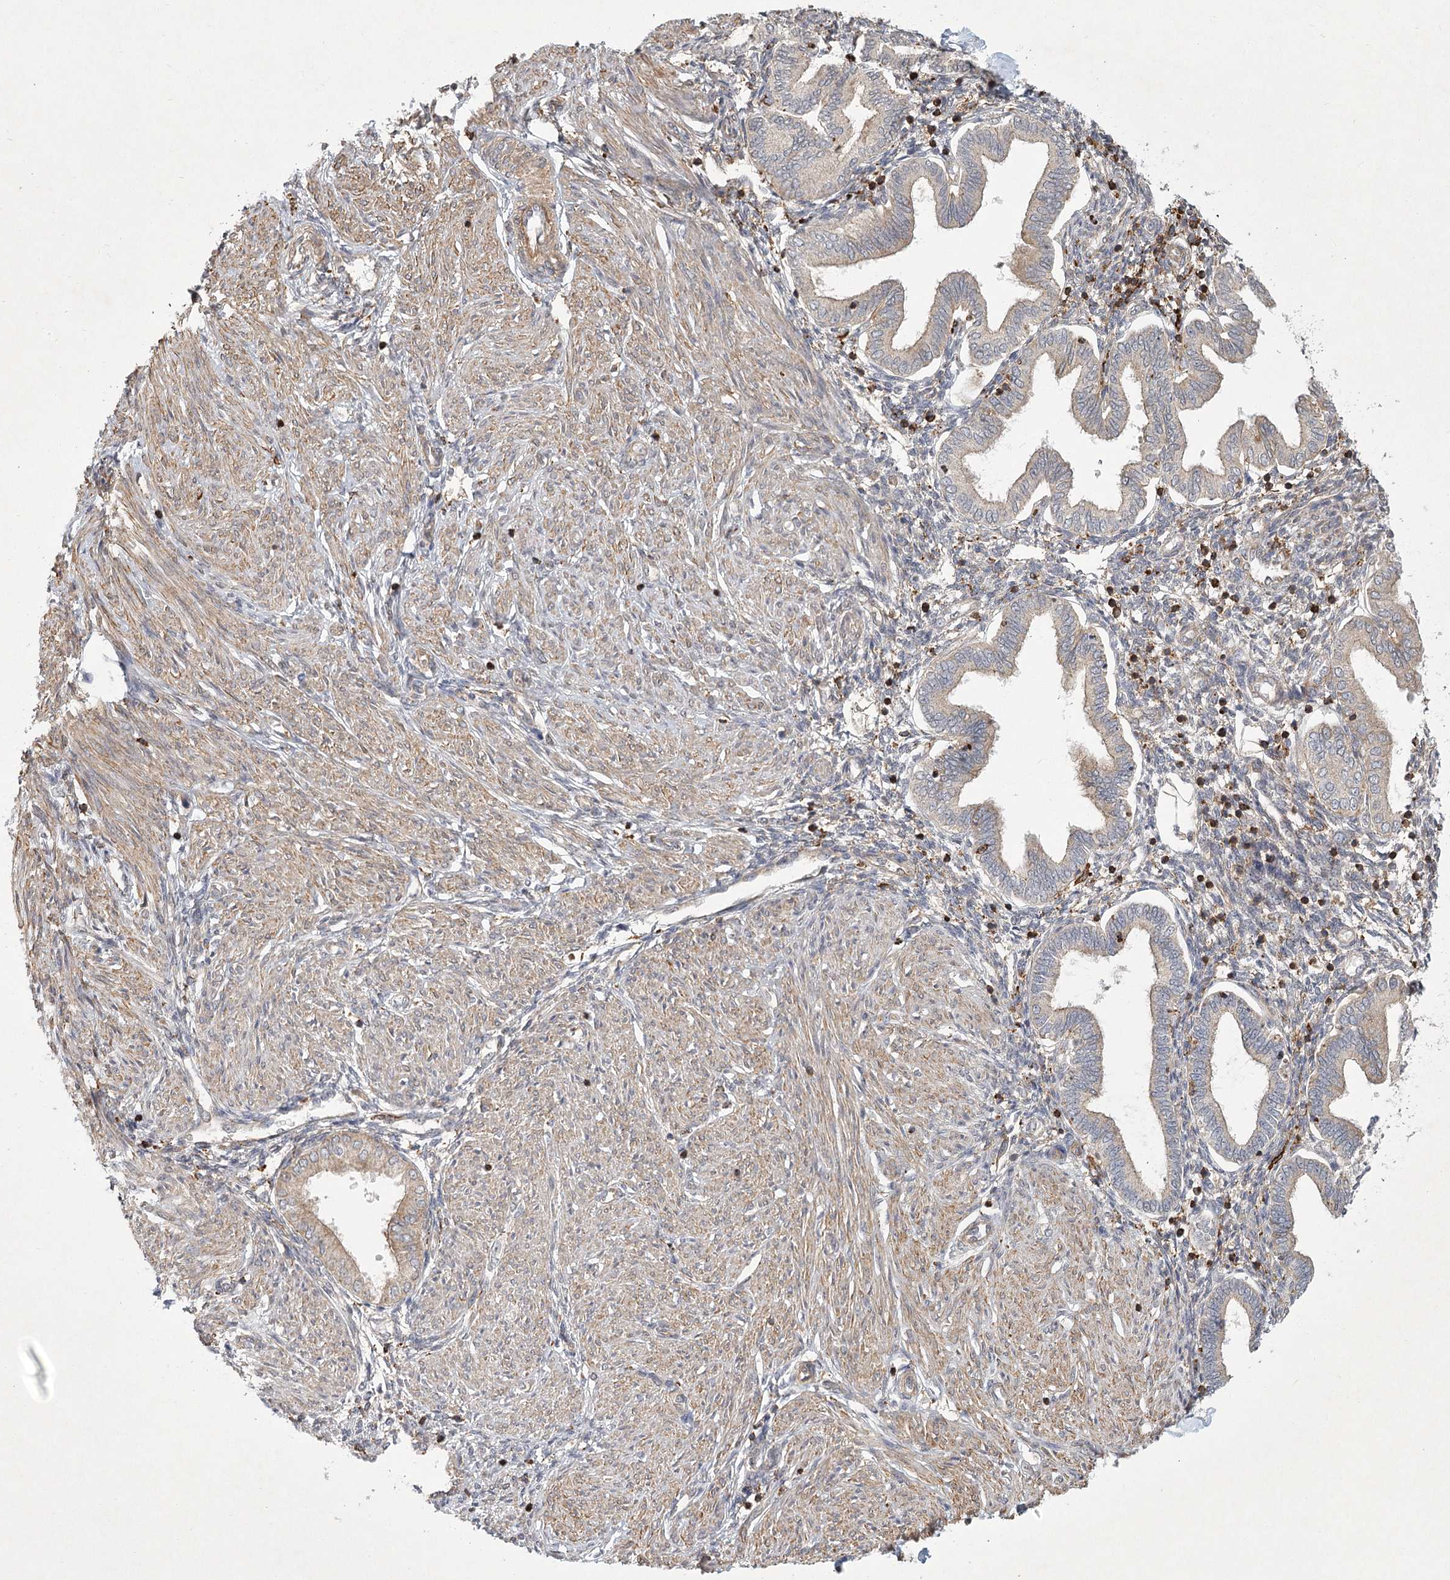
{"staining": {"intensity": "negative", "quantity": "none", "location": "none"}, "tissue": "endometrium", "cell_type": "Cells in endometrial stroma", "image_type": "normal", "snomed": [{"axis": "morphology", "description": "Normal tissue, NOS"}, {"axis": "topography", "description": "Endometrium"}], "caption": "Cells in endometrial stroma show no significant positivity in benign endometrium. Brightfield microscopy of immunohistochemistry (IHC) stained with DAB (brown) and hematoxylin (blue), captured at high magnification.", "gene": "MEPE", "patient": {"sex": "female", "age": 53}}